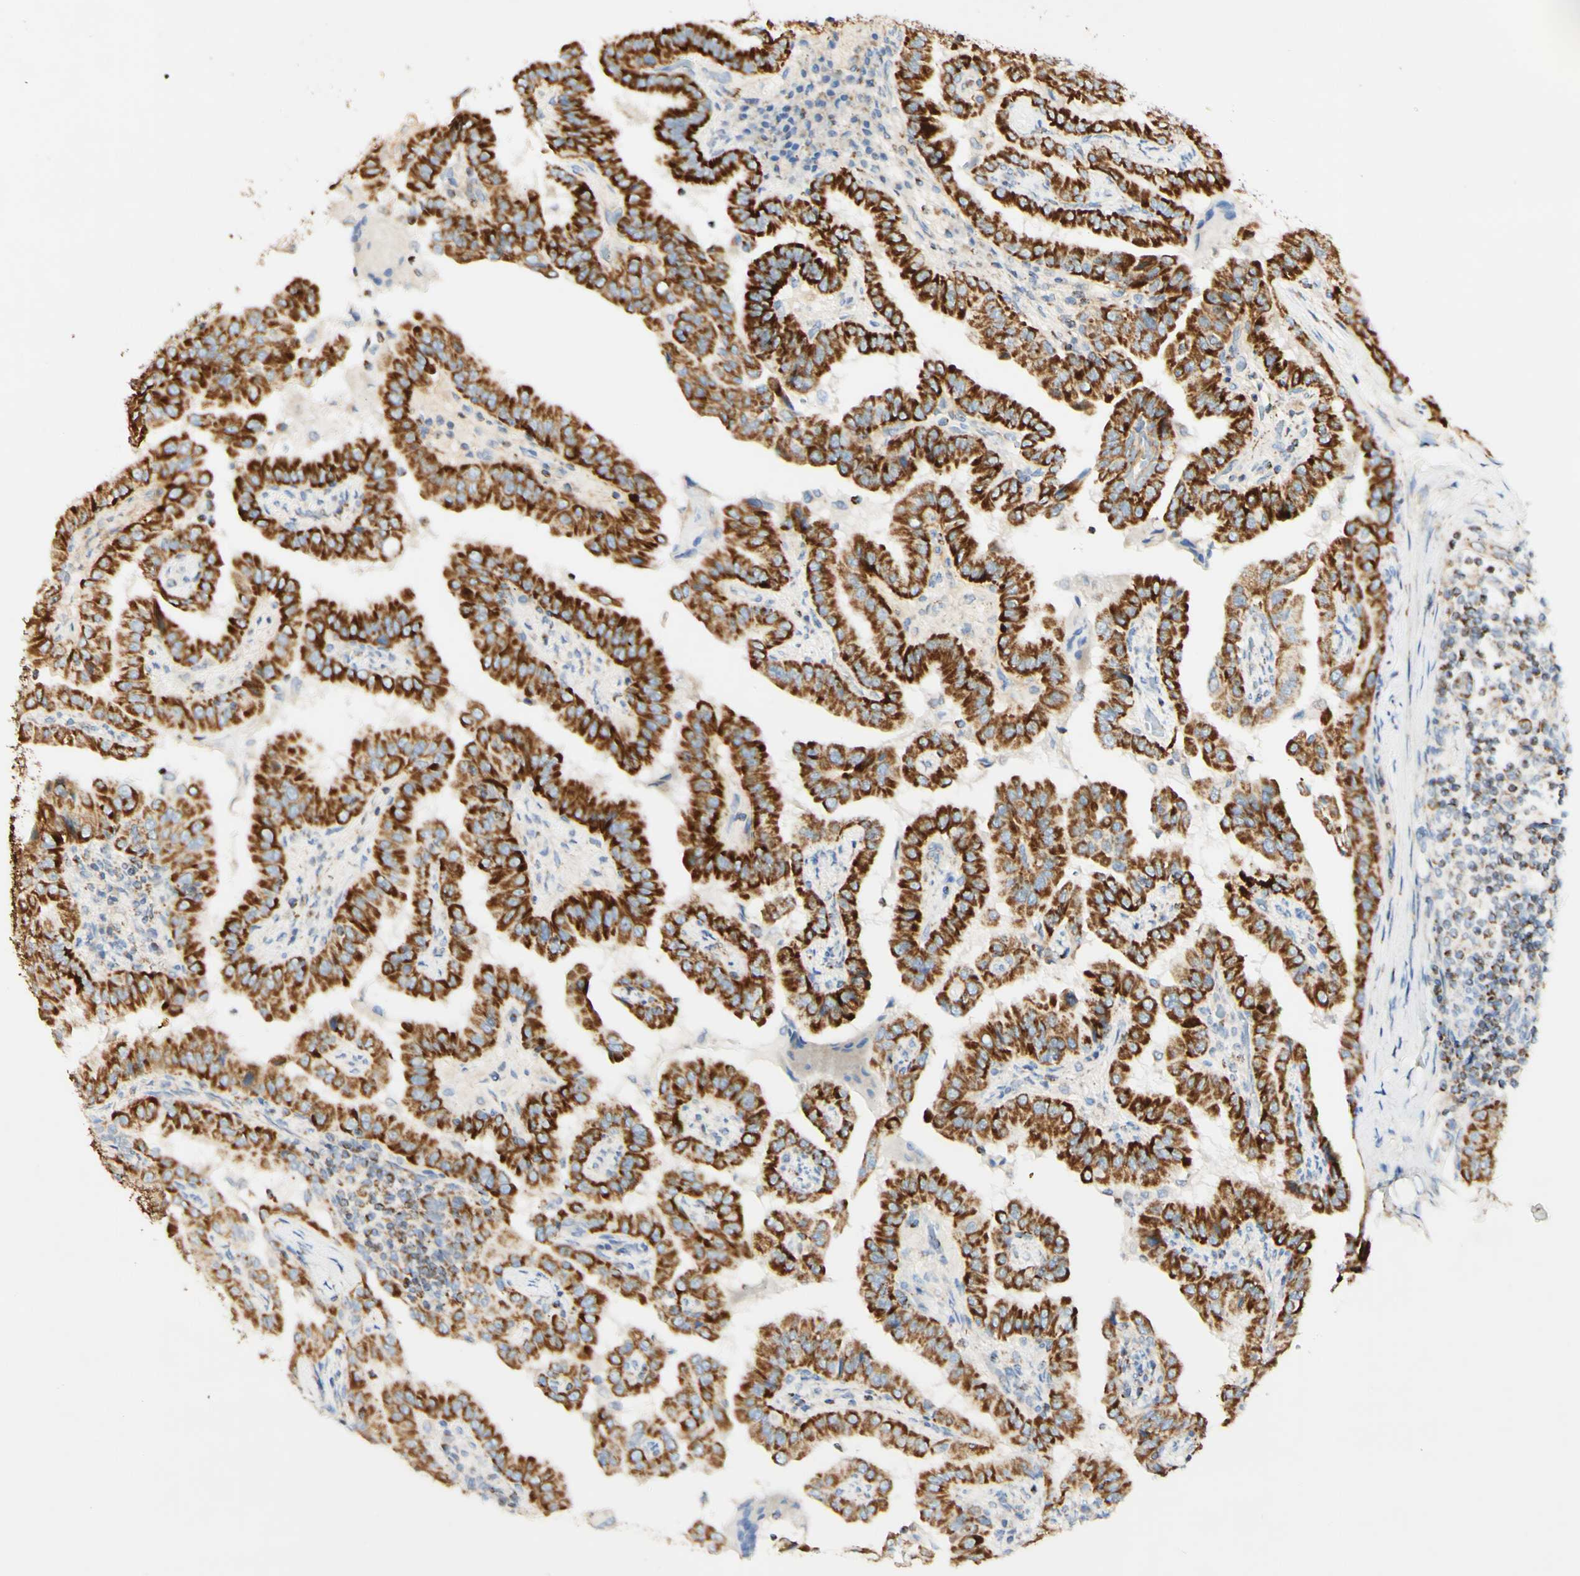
{"staining": {"intensity": "strong", "quantity": ">75%", "location": "cytoplasmic/membranous"}, "tissue": "thyroid cancer", "cell_type": "Tumor cells", "image_type": "cancer", "snomed": [{"axis": "morphology", "description": "Papillary adenocarcinoma, NOS"}, {"axis": "topography", "description": "Thyroid gland"}], "caption": "Strong cytoplasmic/membranous protein staining is appreciated in approximately >75% of tumor cells in thyroid cancer (papillary adenocarcinoma).", "gene": "OXCT1", "patient": {"sex": "male", "age": 33}}